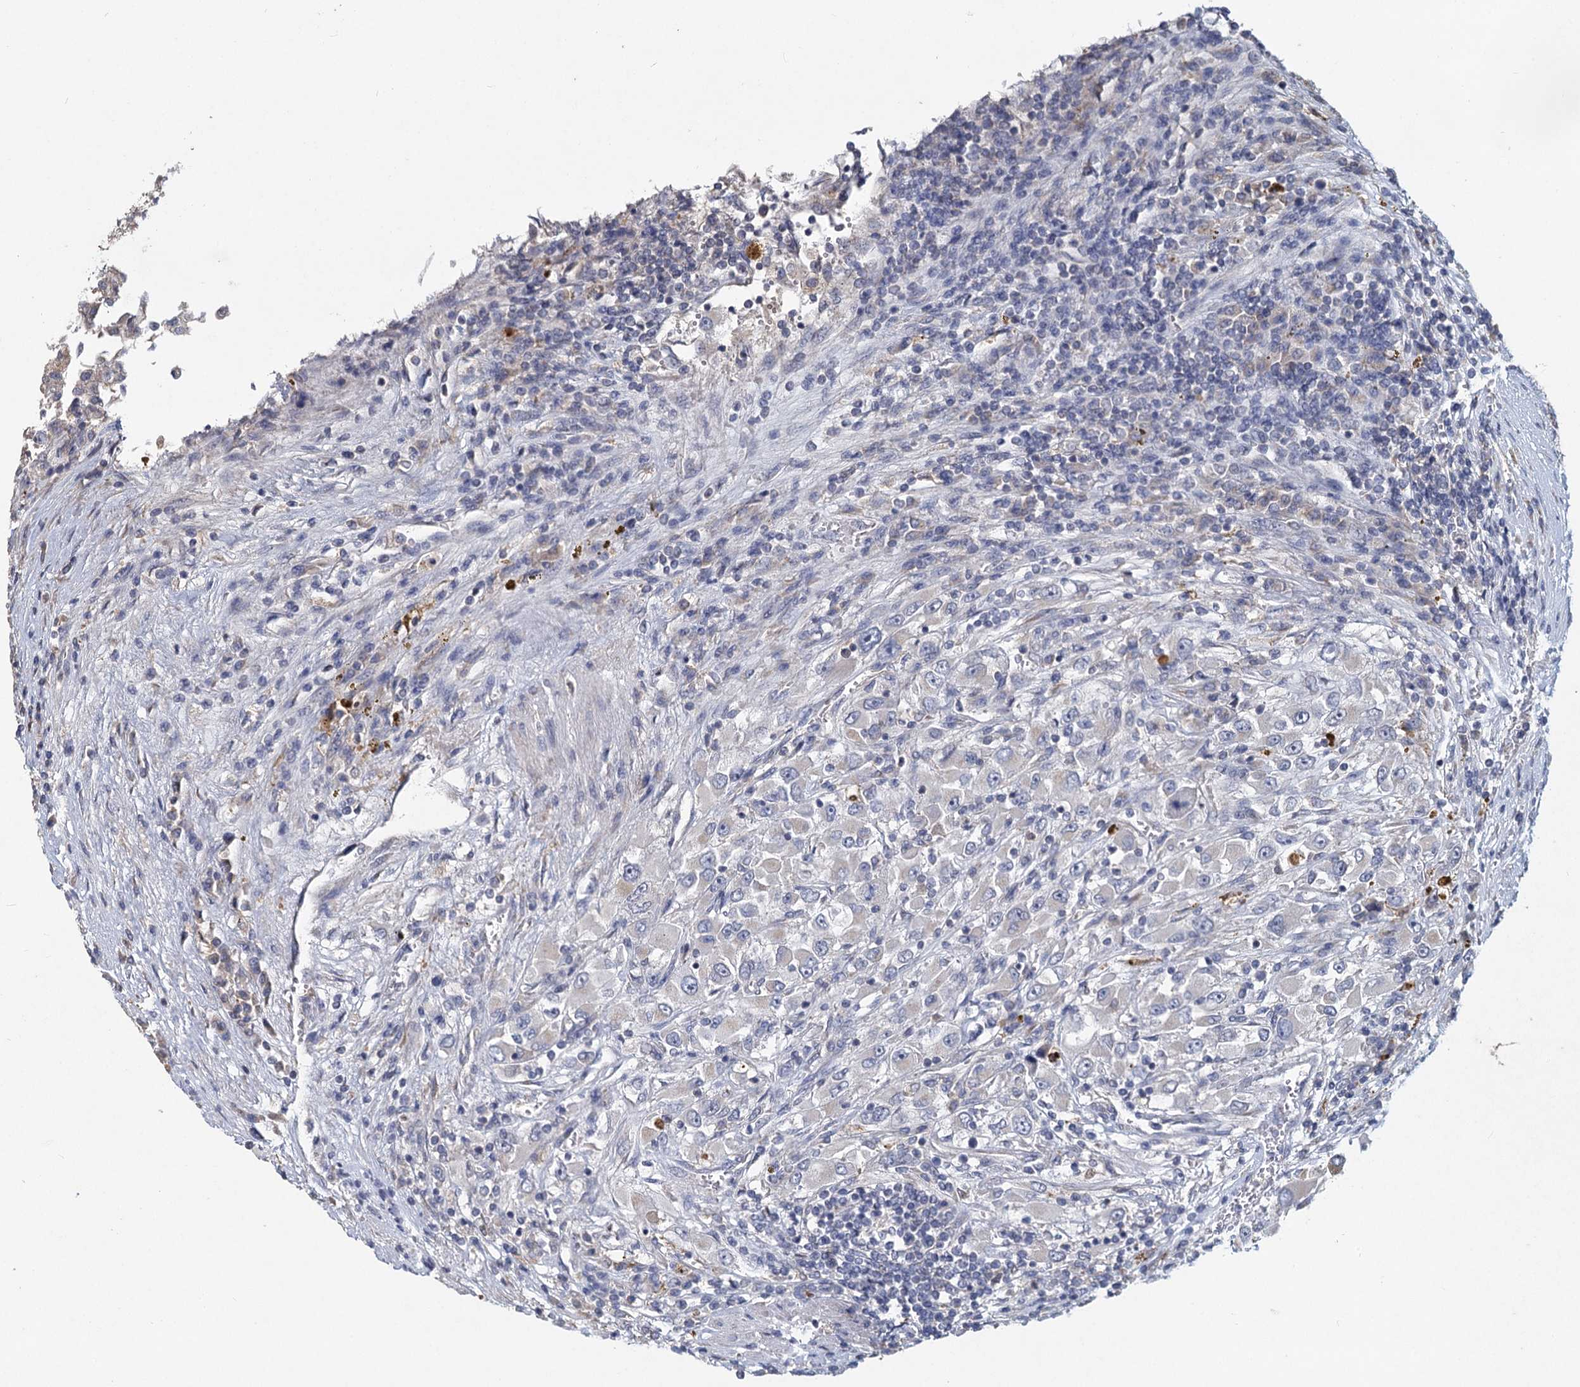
{"staining": {"intensity": "negative", "quantity": "none", "location": "none"}, "tissue": "renal cancer", "cell_type": "Tumor cells", "image_type": "cancer", "snomed": [{"axis": "morphology", "description": "Adenocarcinoma, NOS"}, {"axis": "topography", "description": "Kidney"}], "caption": "A histopathology image of human renal cancer (adenocarcinoma) is negative for staining in tumor cells.", "gene": "HES2", "patient": {"sex": "female", "age": 52}}